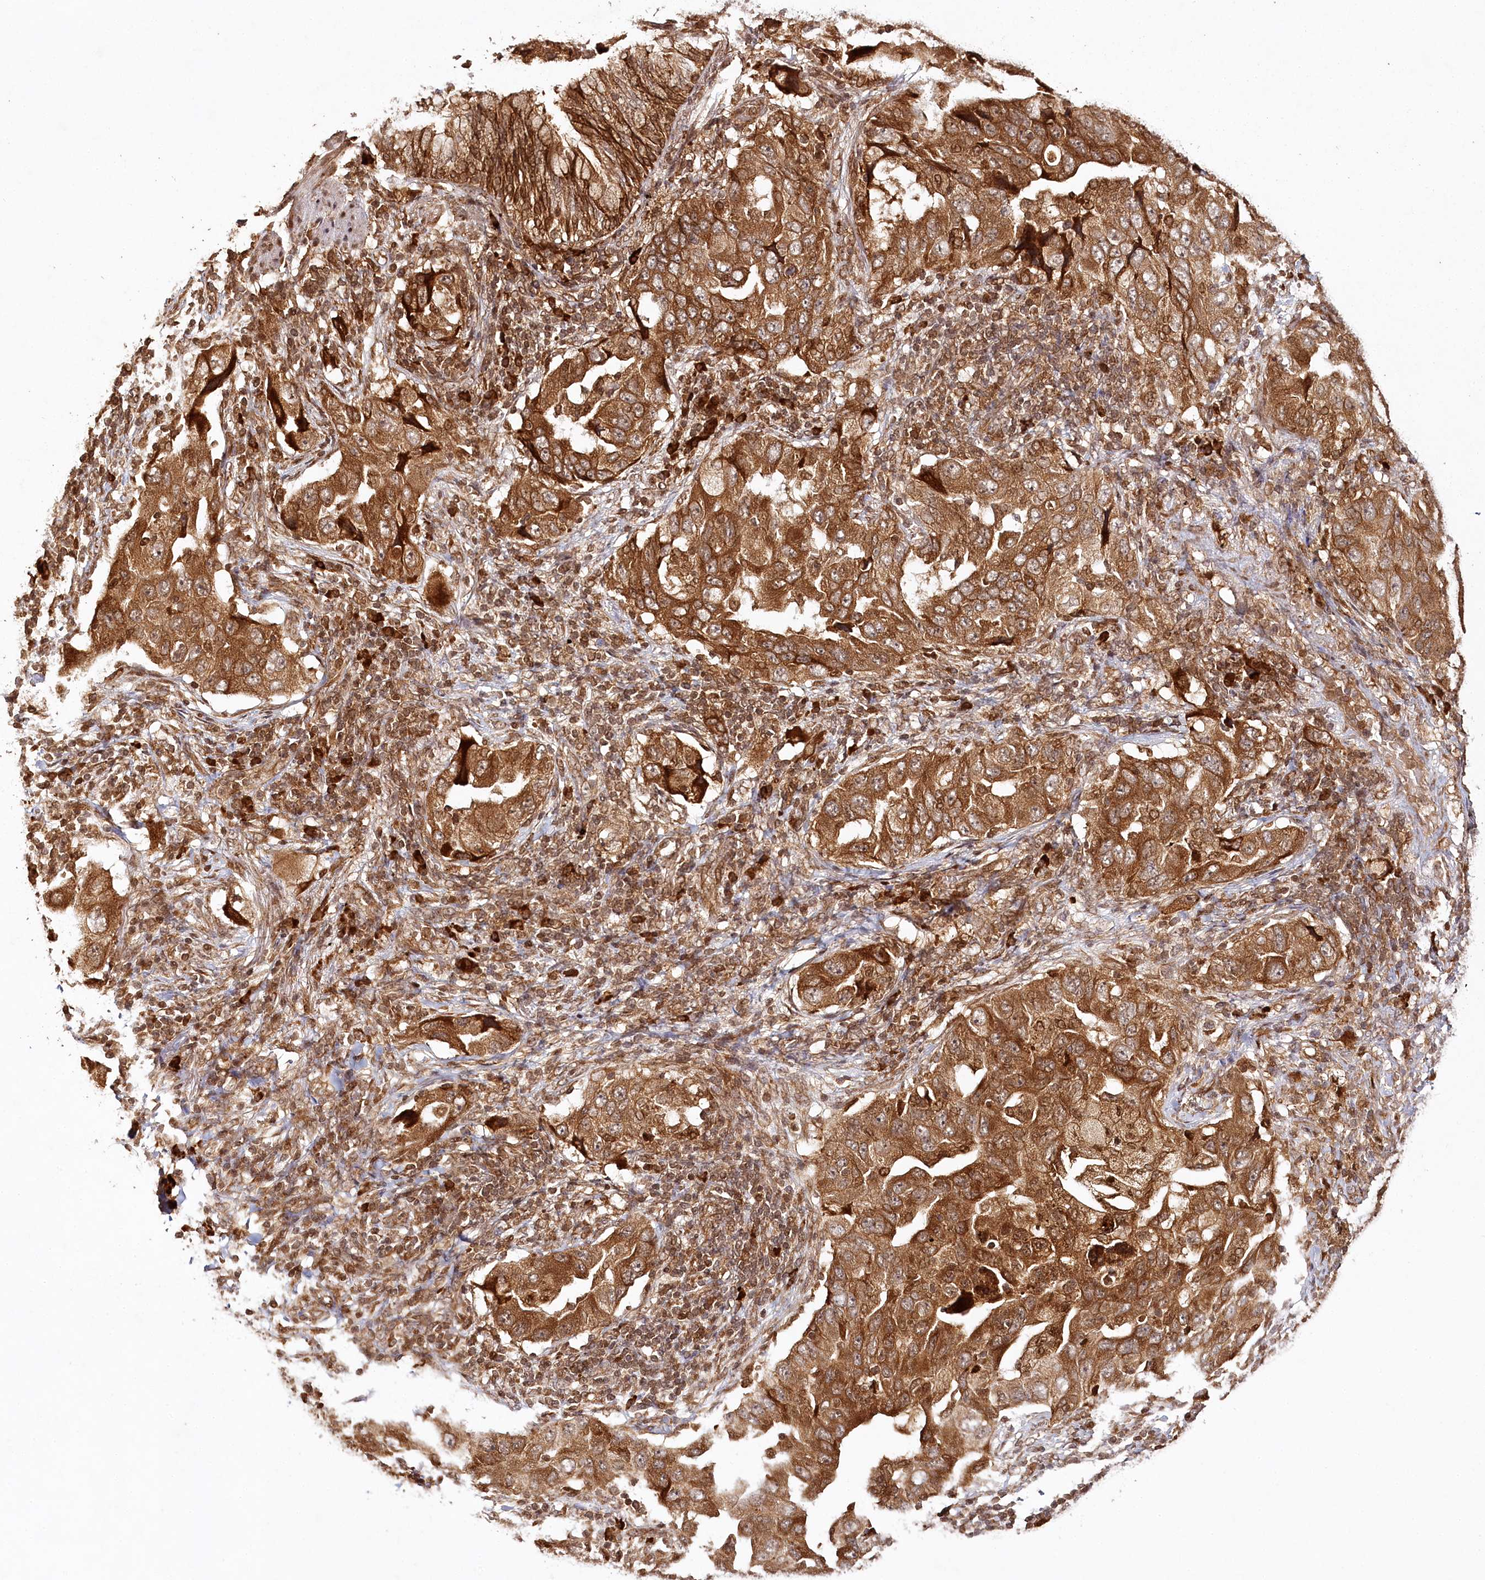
{"staining": {"intensity": "strong", "quantity": ">75%", "location": "cytoplasmic/membranous,nuclear"}, "tissue": "lung cancer", "cell_type": "Tumor cells", "image_type": "cancer", "snomed": [{"axis": "morphology", "description": "Adenocarcinoma, NOS"}, {"axis": "topography", "description": "Lung"}], "caption": "Tumor cells show strong cytoplasmic/membranous and nuclear expression in about >75% of cells in adenocarcinoma (lung).", "gene": "ULK2", "patient": {"sex": "female", "age": 65}}